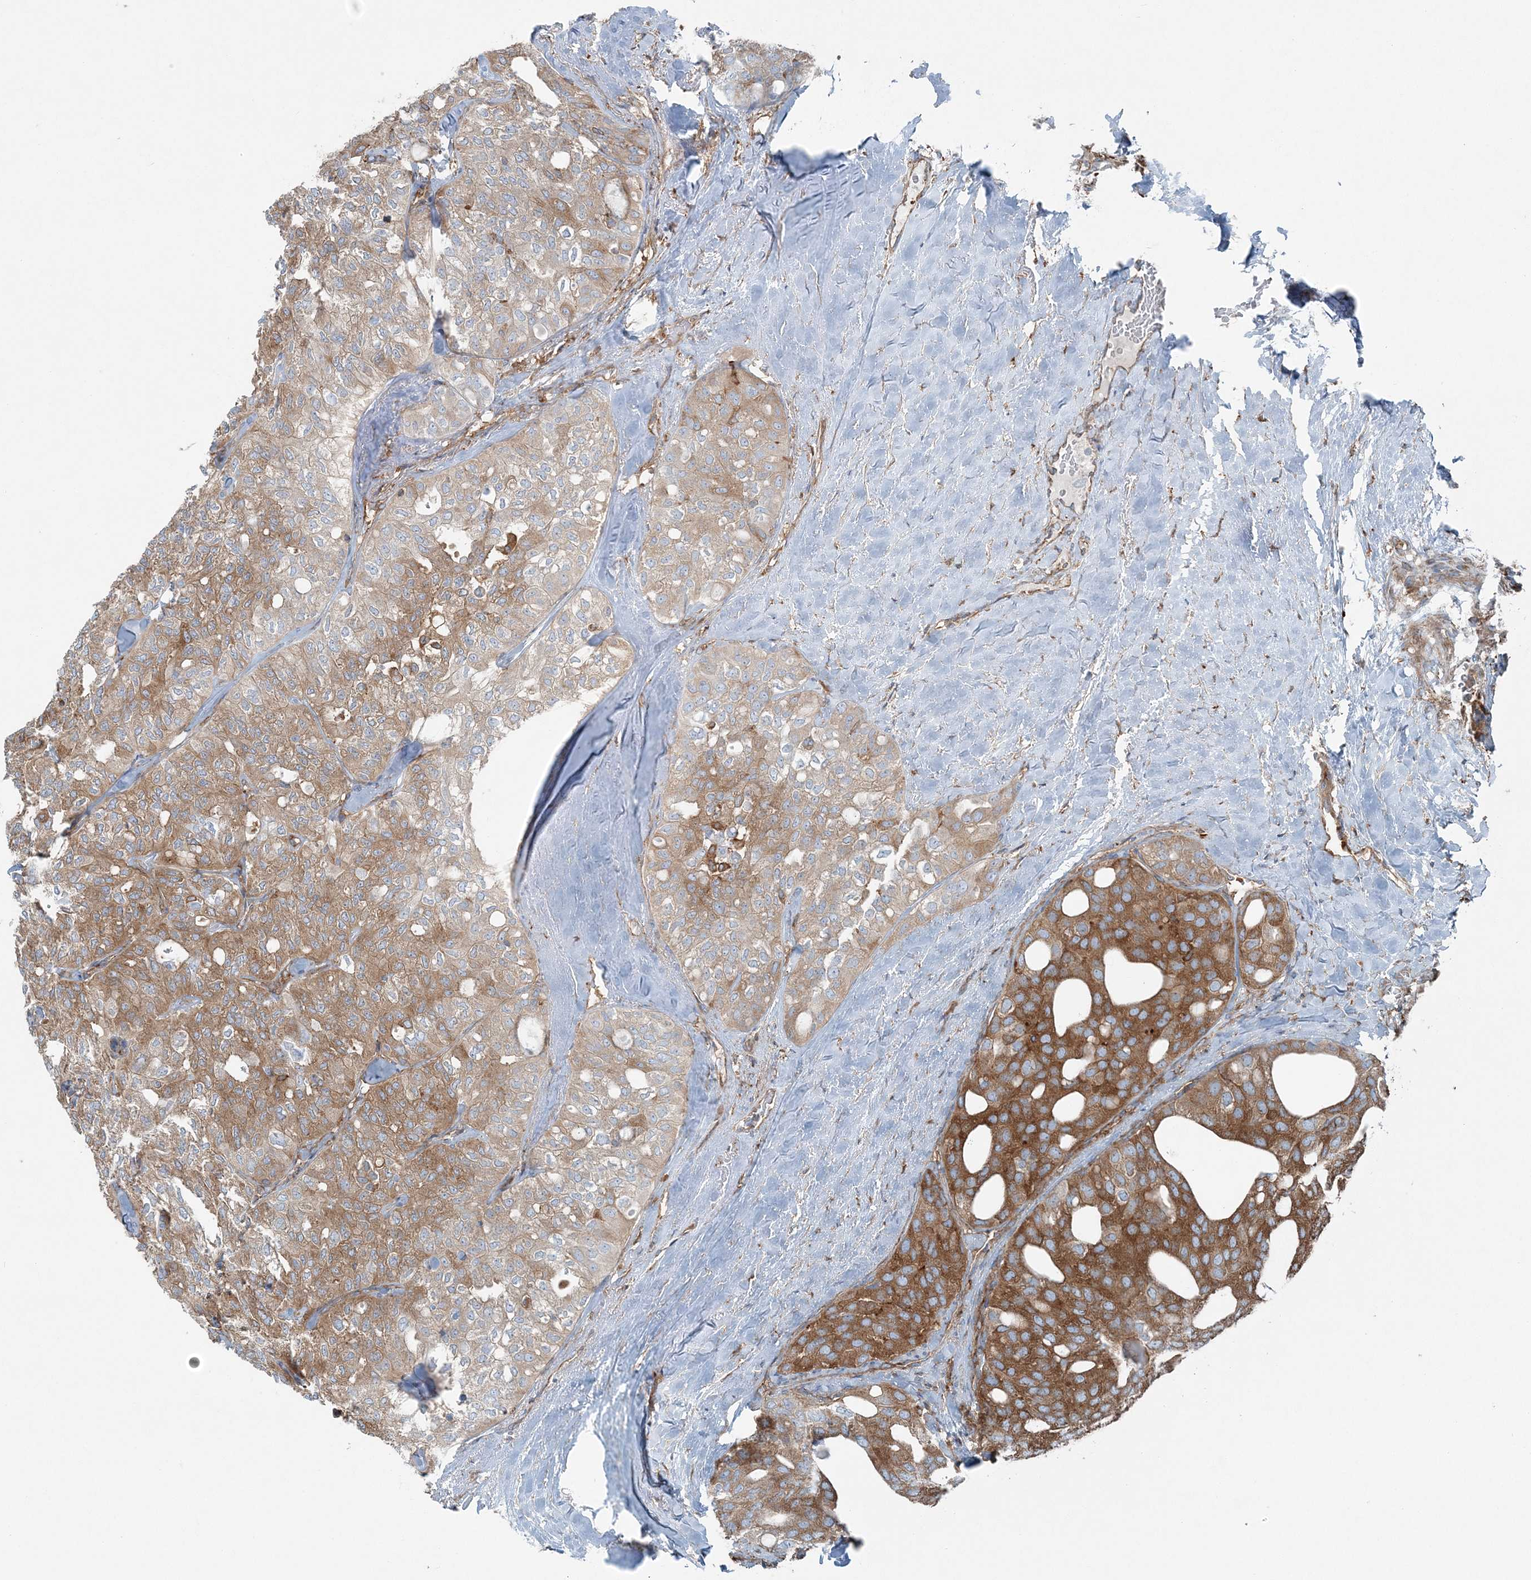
{"staining": {"intensity": "moderate", "quantity": ">75%", "location": "cytoplasmic/membranous"}, "tissue": "thyroid cancer", "cell_type": "Tumor cells", "image_type": "cancer", "snomed": [{"axis": "morphology", "description": "Follicular adenoma carcinoma, NOS"}, {"axis": "topography", "description": "Thyroid gland"}], "caption": "Immunohistochemical staining of human thyroid cancer (follicular adenoma carcinoma) displays moderate cytoplasmic/membranous protein positivity in approximately >75% of tumor cells. The staining was performed using DAB (3,3'-diaminobenzidine), with brown indicating positive protein expression. Nuclei are stained blue with hematoxylin.", "gene": "SNX2", "patient": {"sex": "male", "age": 75}}